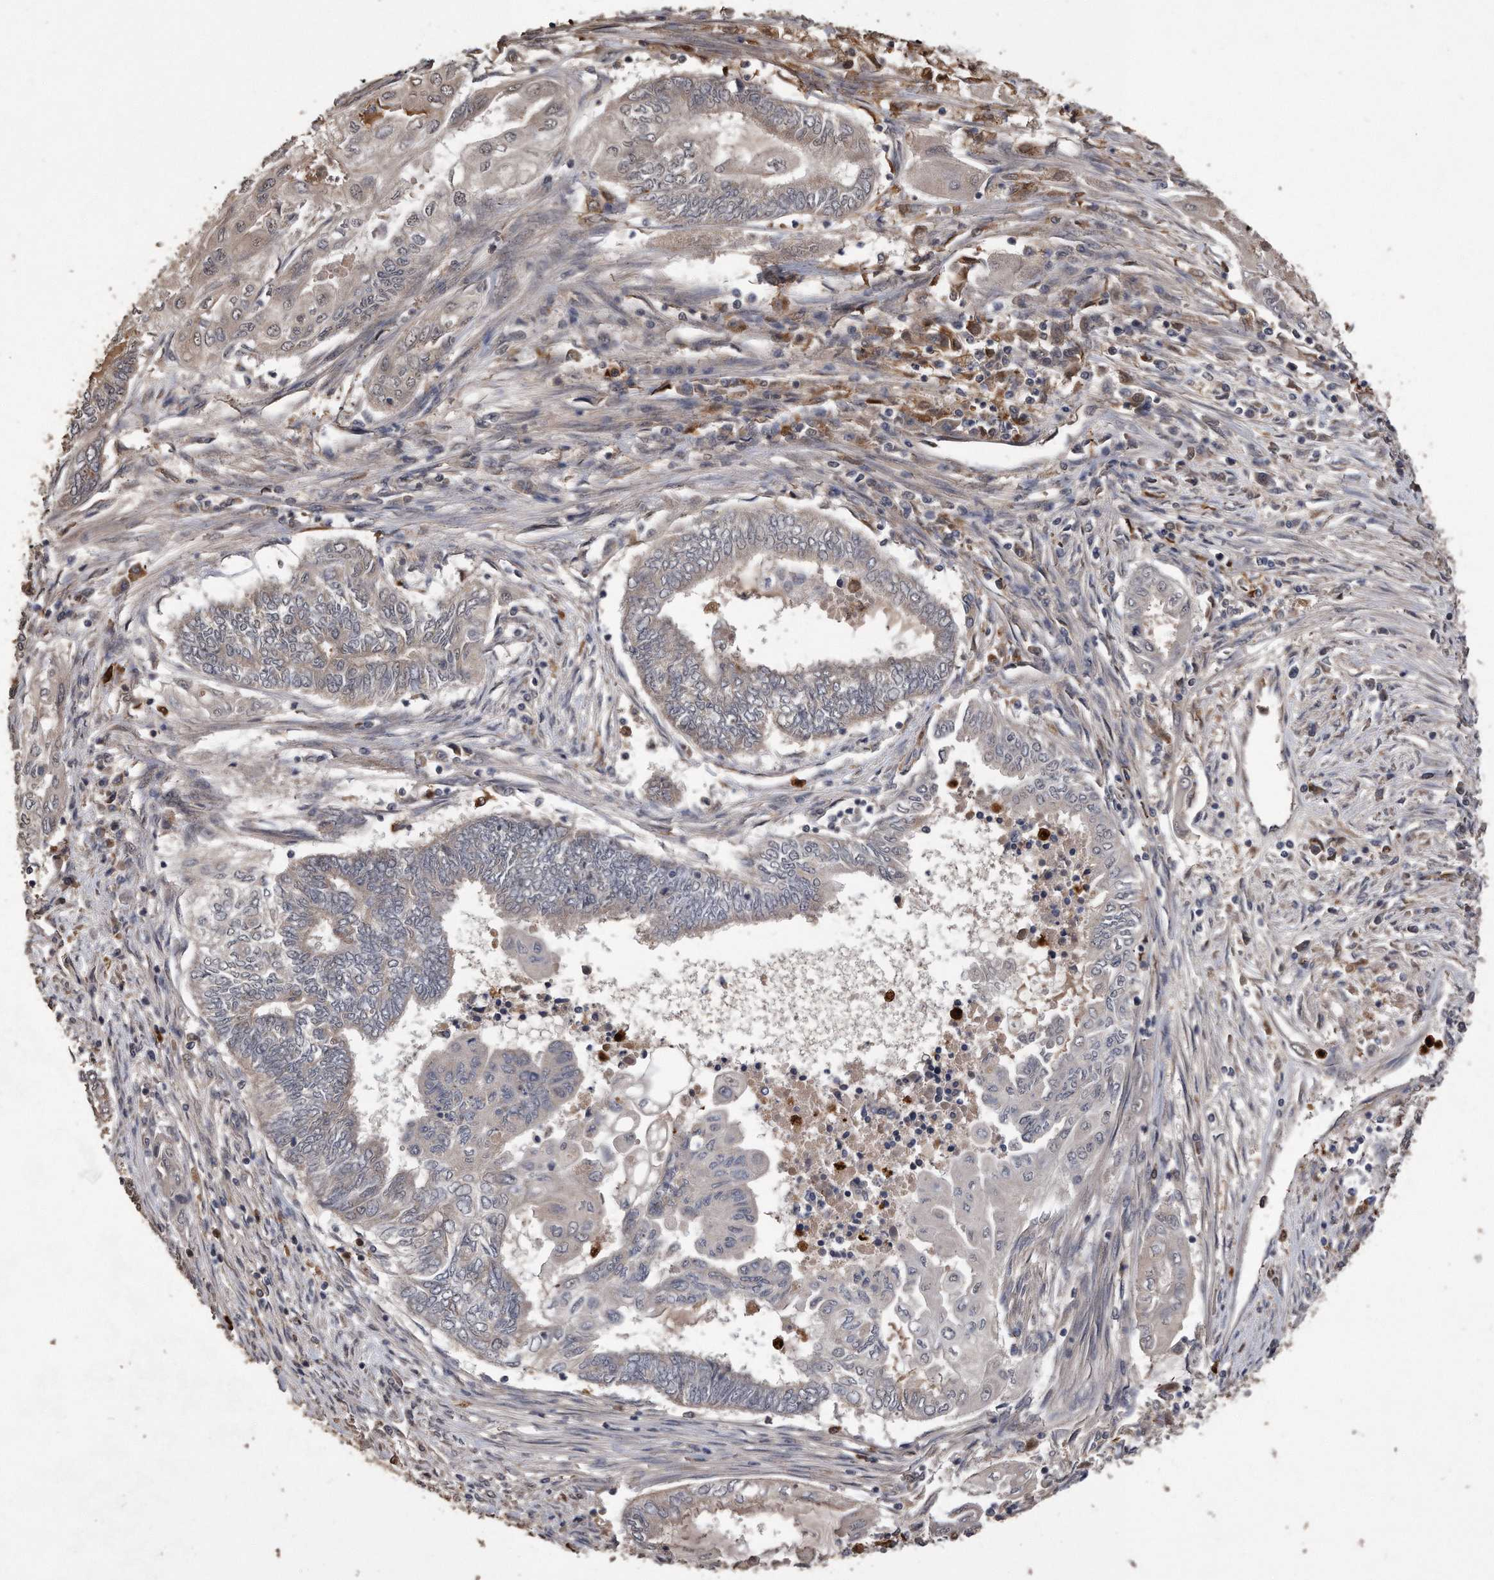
{"staining": {"intensity": "weak", "quantity": "25%-75%", "location": "cytoplasmic/membranous"}, "tissue": "endometrial cancer", "cell_type": "Tumor cells", "image_type": "cancer", "snomed": [{"axis": "morphology", "description": "Adenocarcinoma, NOS"}, {"axis": "topography", "description": "Uterus"}, {"axis": "topography", "description": "Endometrium"}], "caption": "Immunohistochemical staining of endometrial cancer (adenocarcinoma) demonstrates low levels of weak cytoplasmic/membranous protein positivity in approximately 25%-75% of tumor cells.", "gene": "PELO", "patient": {"sex": "female", "age": 70}}